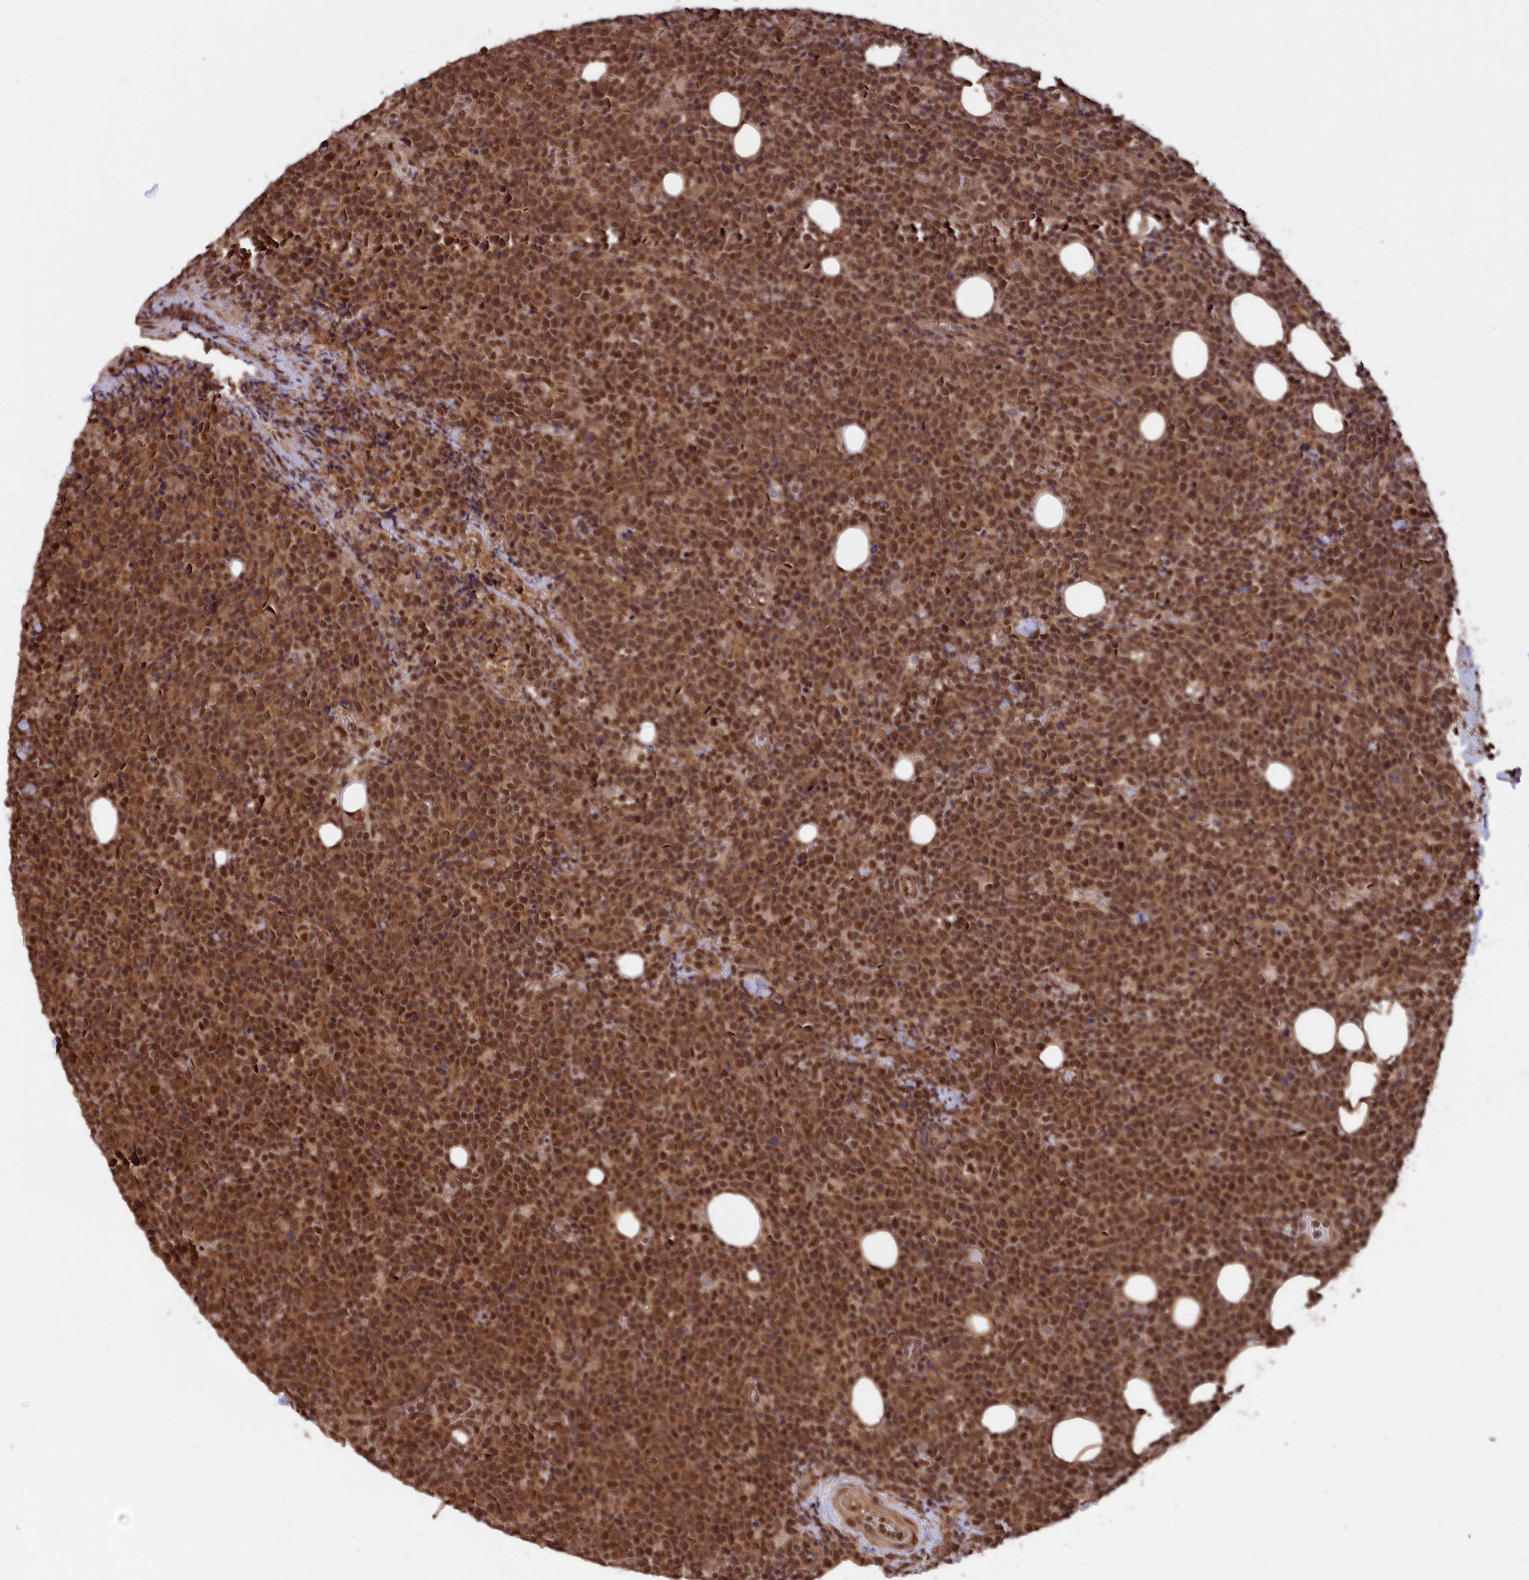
{"staining": {"intensity": "moderate", "quantity": ">75%", "location": "nuclear"}, "tissue": "lymphoma", "cell_type": "Tumor cells", "image_type": "cancer", "snomed": [{"axis": "morphology", "description": "Malignant lymphoma, non-Hodgkin's type, High grade"}, {"axis": "topography", "description": "Lymph node"}], "caption": "DAB immunohistochemical staining of malignant lymphoma, non-Hodgkin's type (high-grade) exhibits moderate nuclear protein positivity in approximately >75% of tumor cells.", "gene": "ADRM1", "patient": {"sex": "male", "age": 61}}